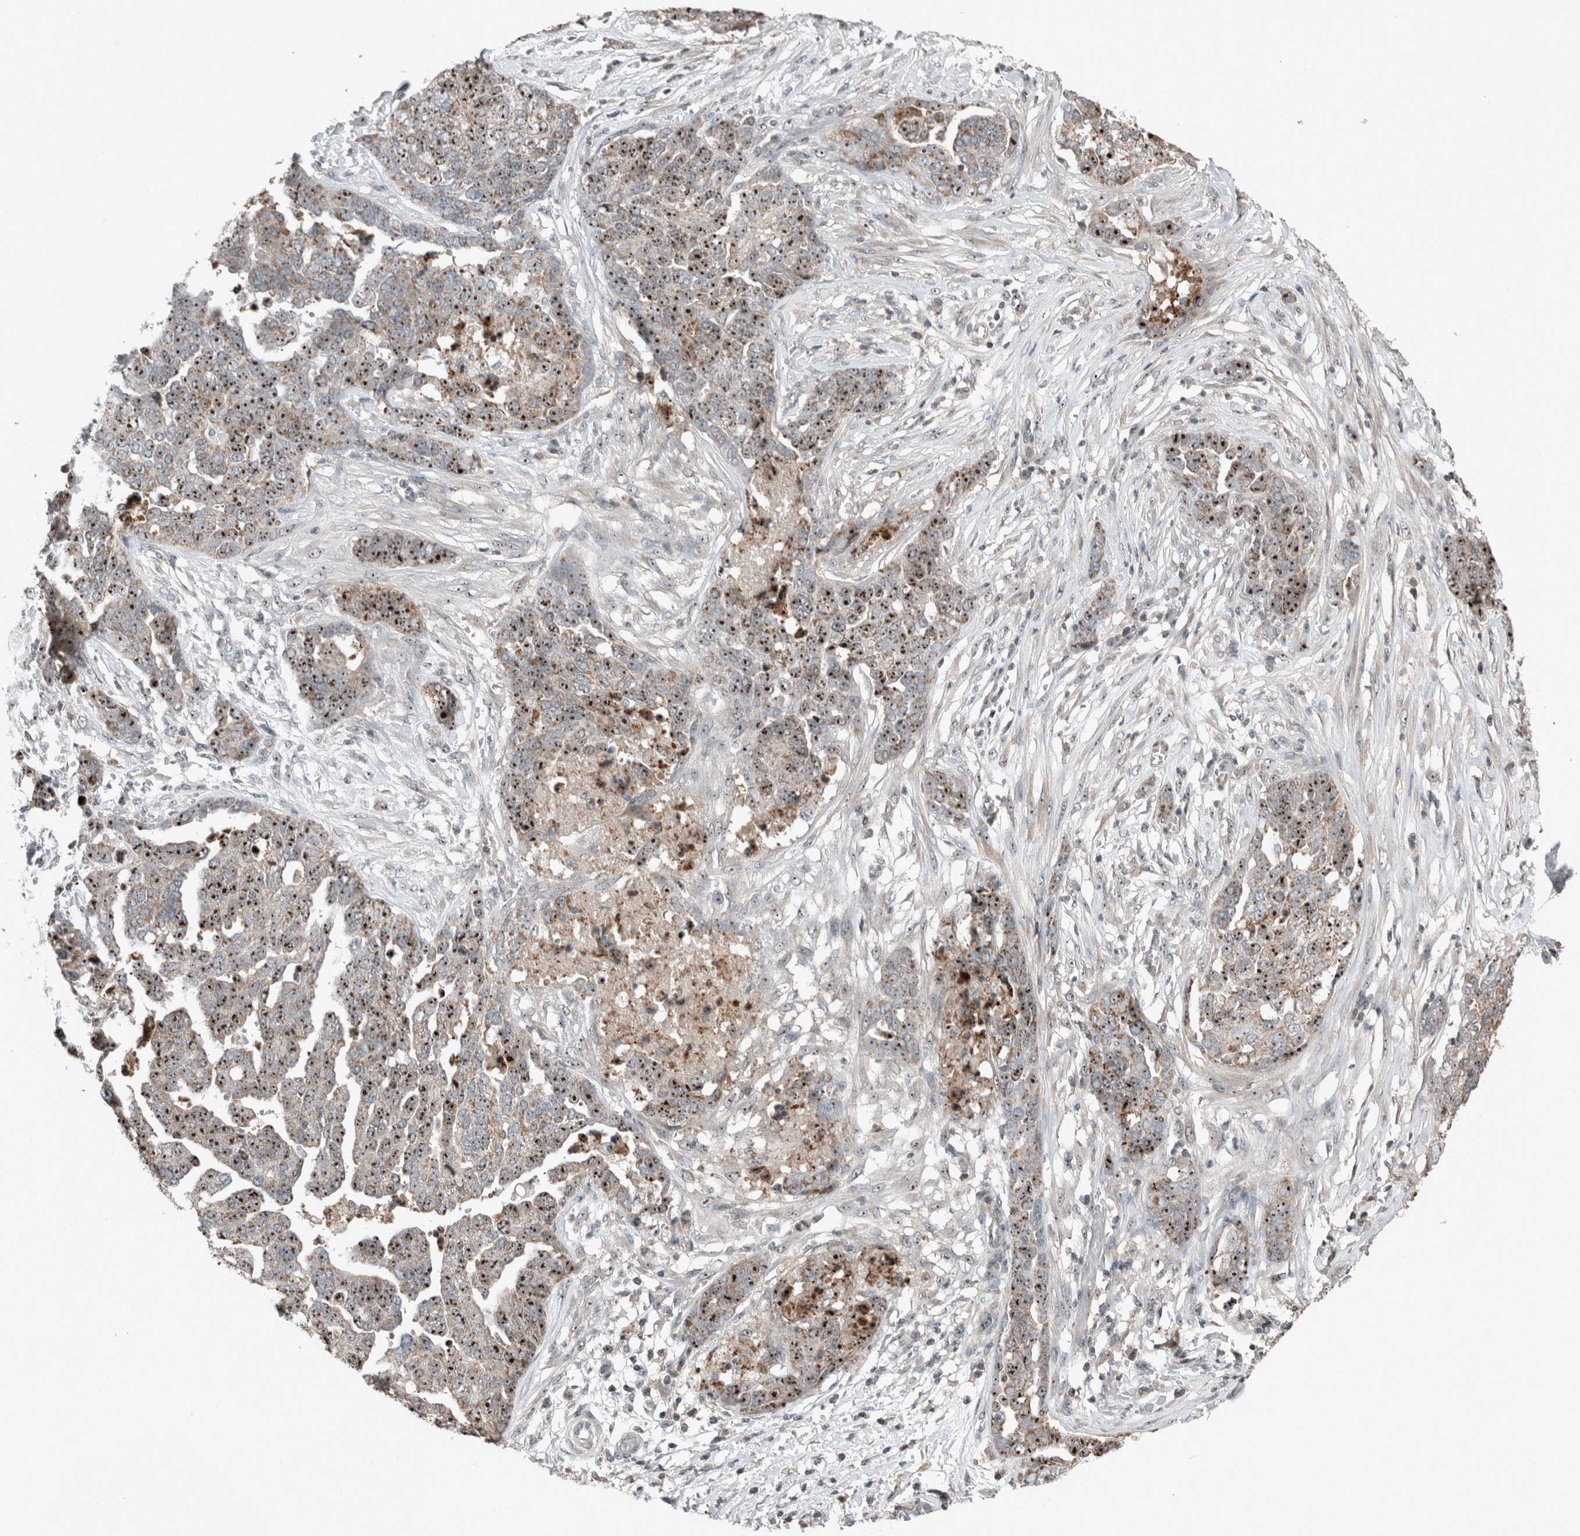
{"staining": {"intensity": "strong", "quantity": ">75%", "location": "cytoplasmic/membranous,nuclear"}, "tissue": "ovarian cancer", "cell_type": "Tumor cells", "image_type": "cancer", "snomed": [{"axis": "morphology", "description": "Cystadenocarcinoma, serous, NOS"}, {"axis": "topography", "description": "Ovary"}], "caption": "Ovarian cancer (serous cystadenocarcinoma) stained with DAB (3,3'-diaminobenzidine) IHC shows high levels of strong cytoplasmic/membranous and nuclear staining in about >75% of tumor cells. The staining is performed using DAB (3,3'-diaminobenzidine) brown chromogen to label protein expression. The nuclei are counter-stained blue using hematoxylin.", "gene": "RPF1", "patient": {"sex": "female", "age": 44}}